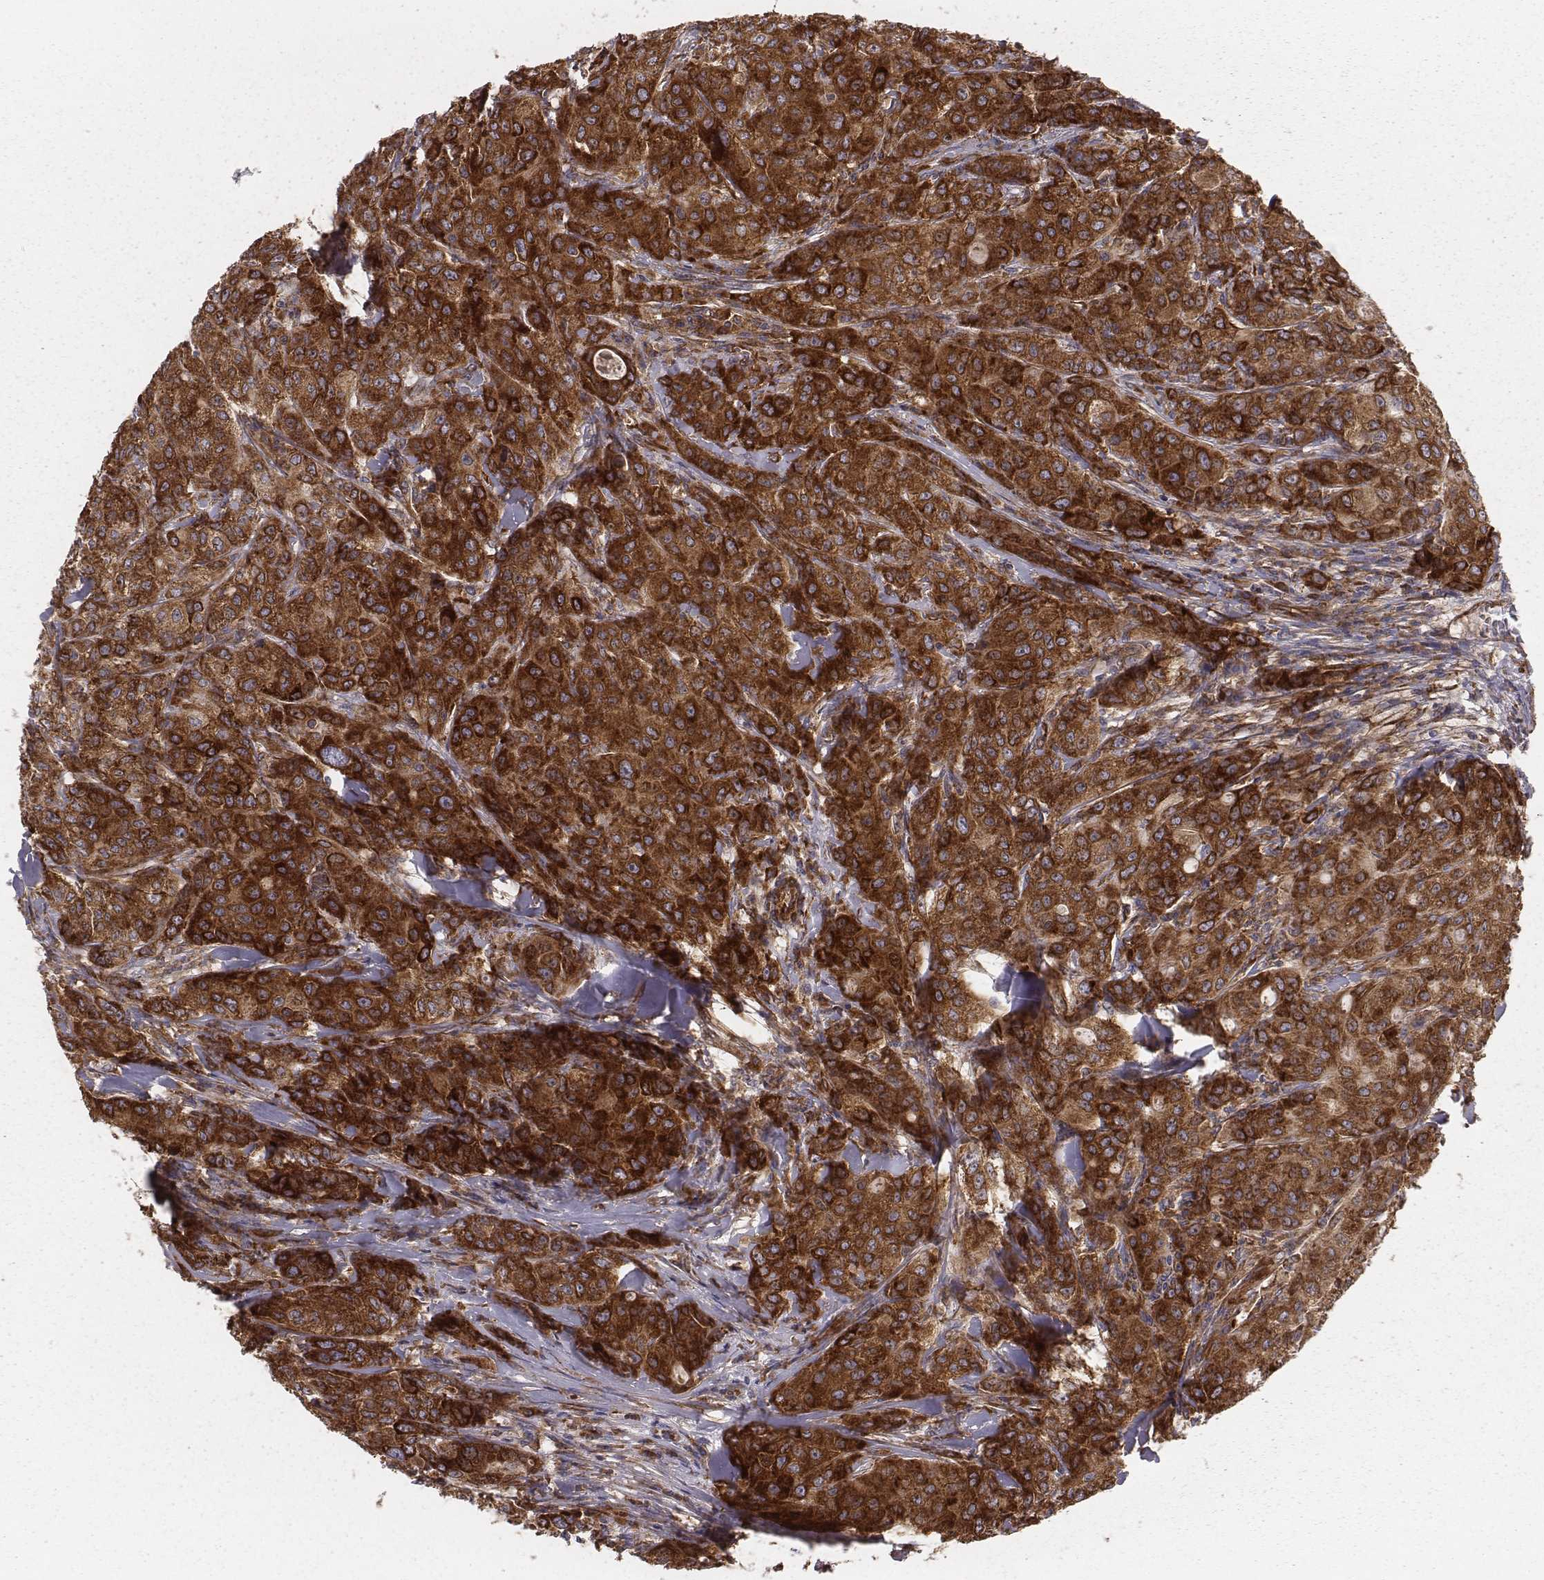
{"staining": {"intensity": "strong", "quantity": ">75%", "location": "cytoplasmic/membranous"}, "tissue": "breast cancer", "cell_type": "Tumor cells", "image_type": "cancer", "snomed": [{"axis": "morphology", "description": "Duct carcinoma"}, {"axis": "topography", "description": "Breast"}], "caption": "The micrograph shows immunohistochemical staining of intraductal carcinoma (breast). There is strong cytoplasmic/membranous expression is seen in about >75% of tumor cells.", "gene": "TXLNA", "patient": {"sex": "female", "age": 43}}